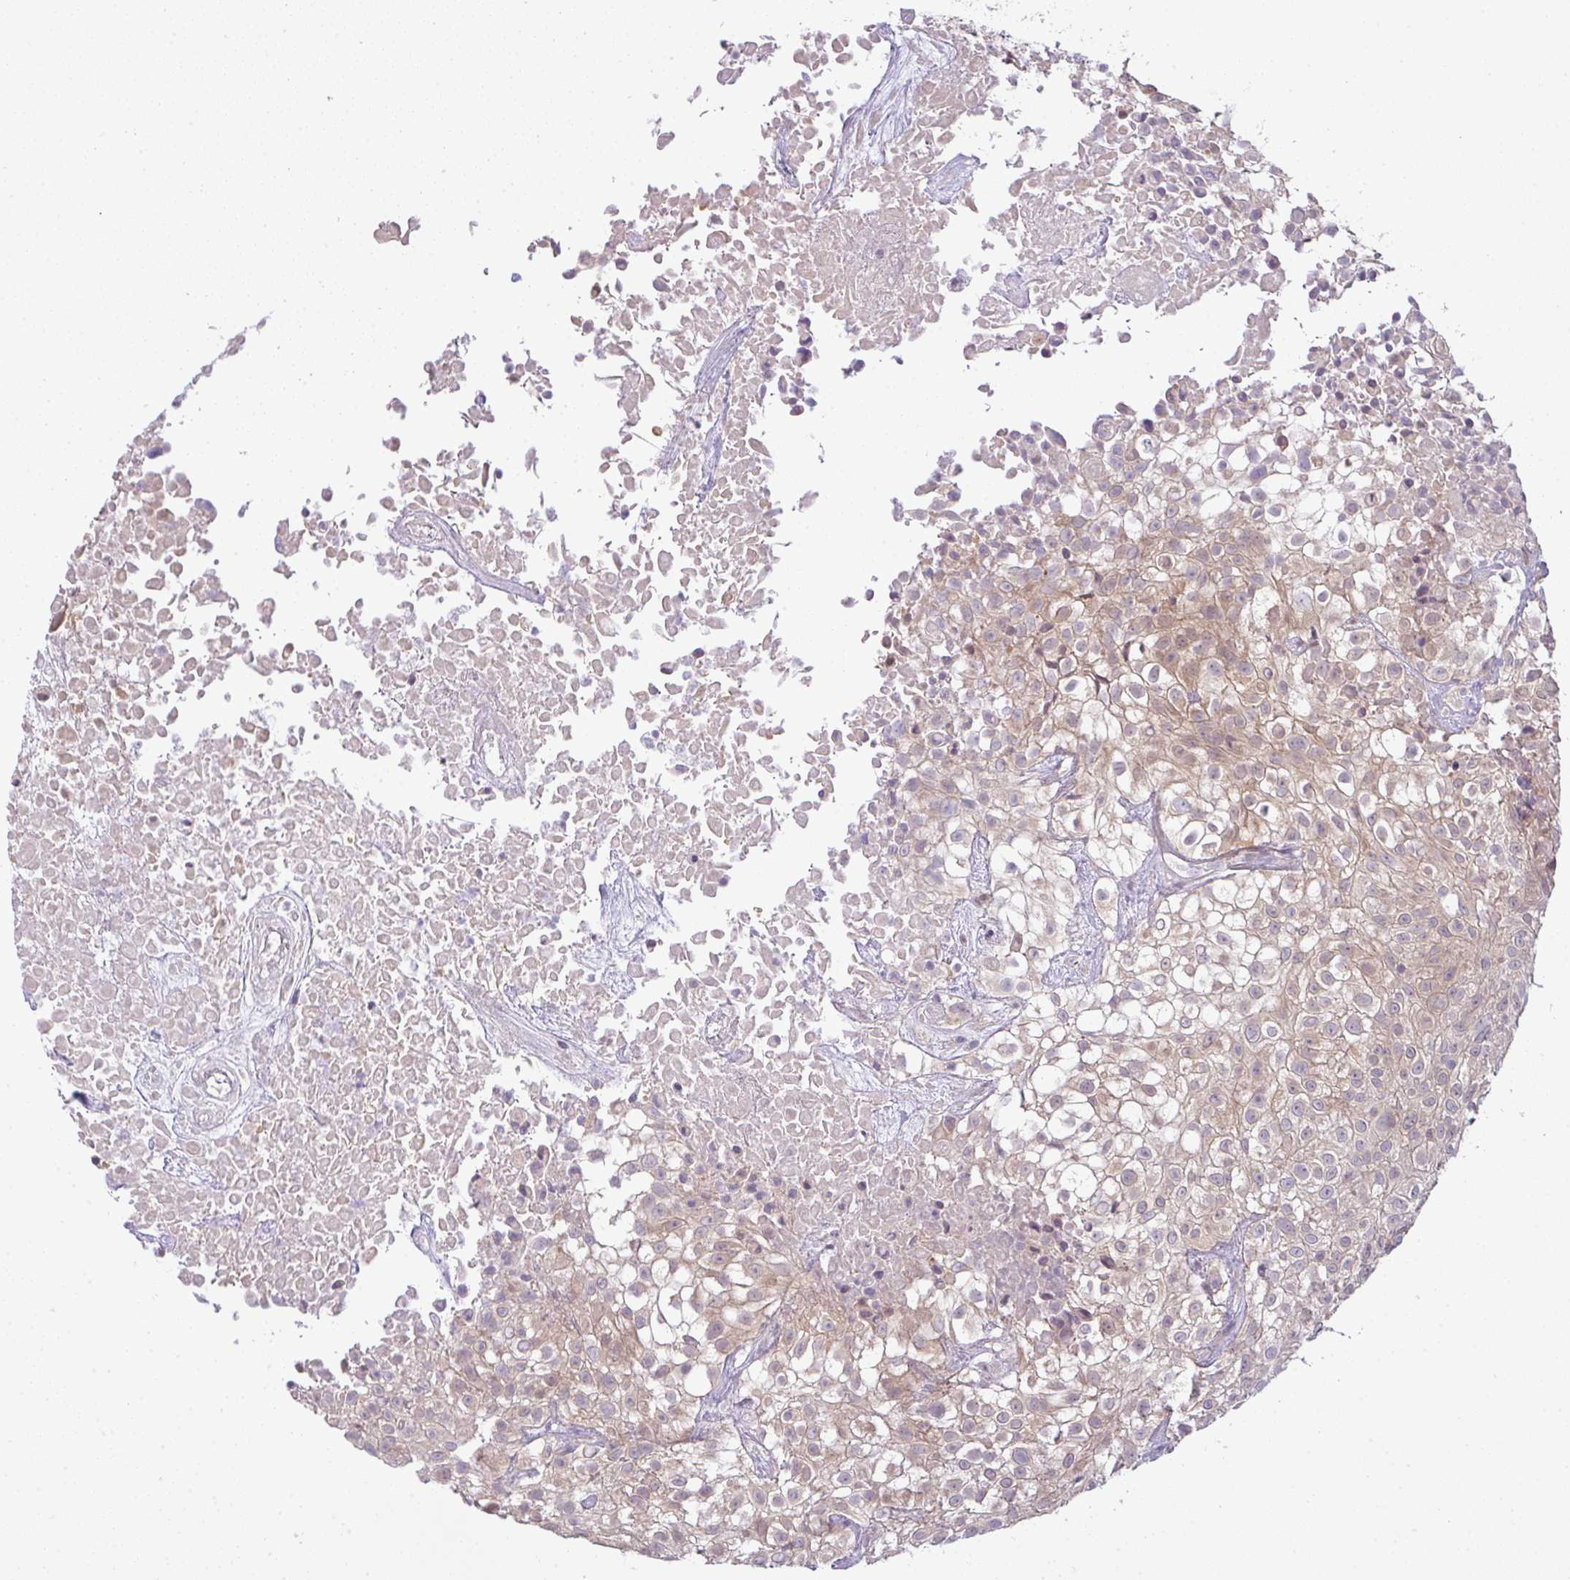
{"staining": {"intensity": "weak", "quantity": "25%-75%", "location": "nuclear"}, "tissue": "urothelial cancer", "cell_type": "Tumor cells", "image_type": "cancer", "snomed": [{"axis": "morphology", "description": "Urothelial carcinoma, High grade"}, {"axis": "topography", "description": "Urinary bladder"}], "caption": "The image reveals staining of urothelial cancer, revealing weak nuclear protein expression (brown color) within tumor cells.", "gene": "CSE1L", "patient": {"sex": "male", "age": 56}}